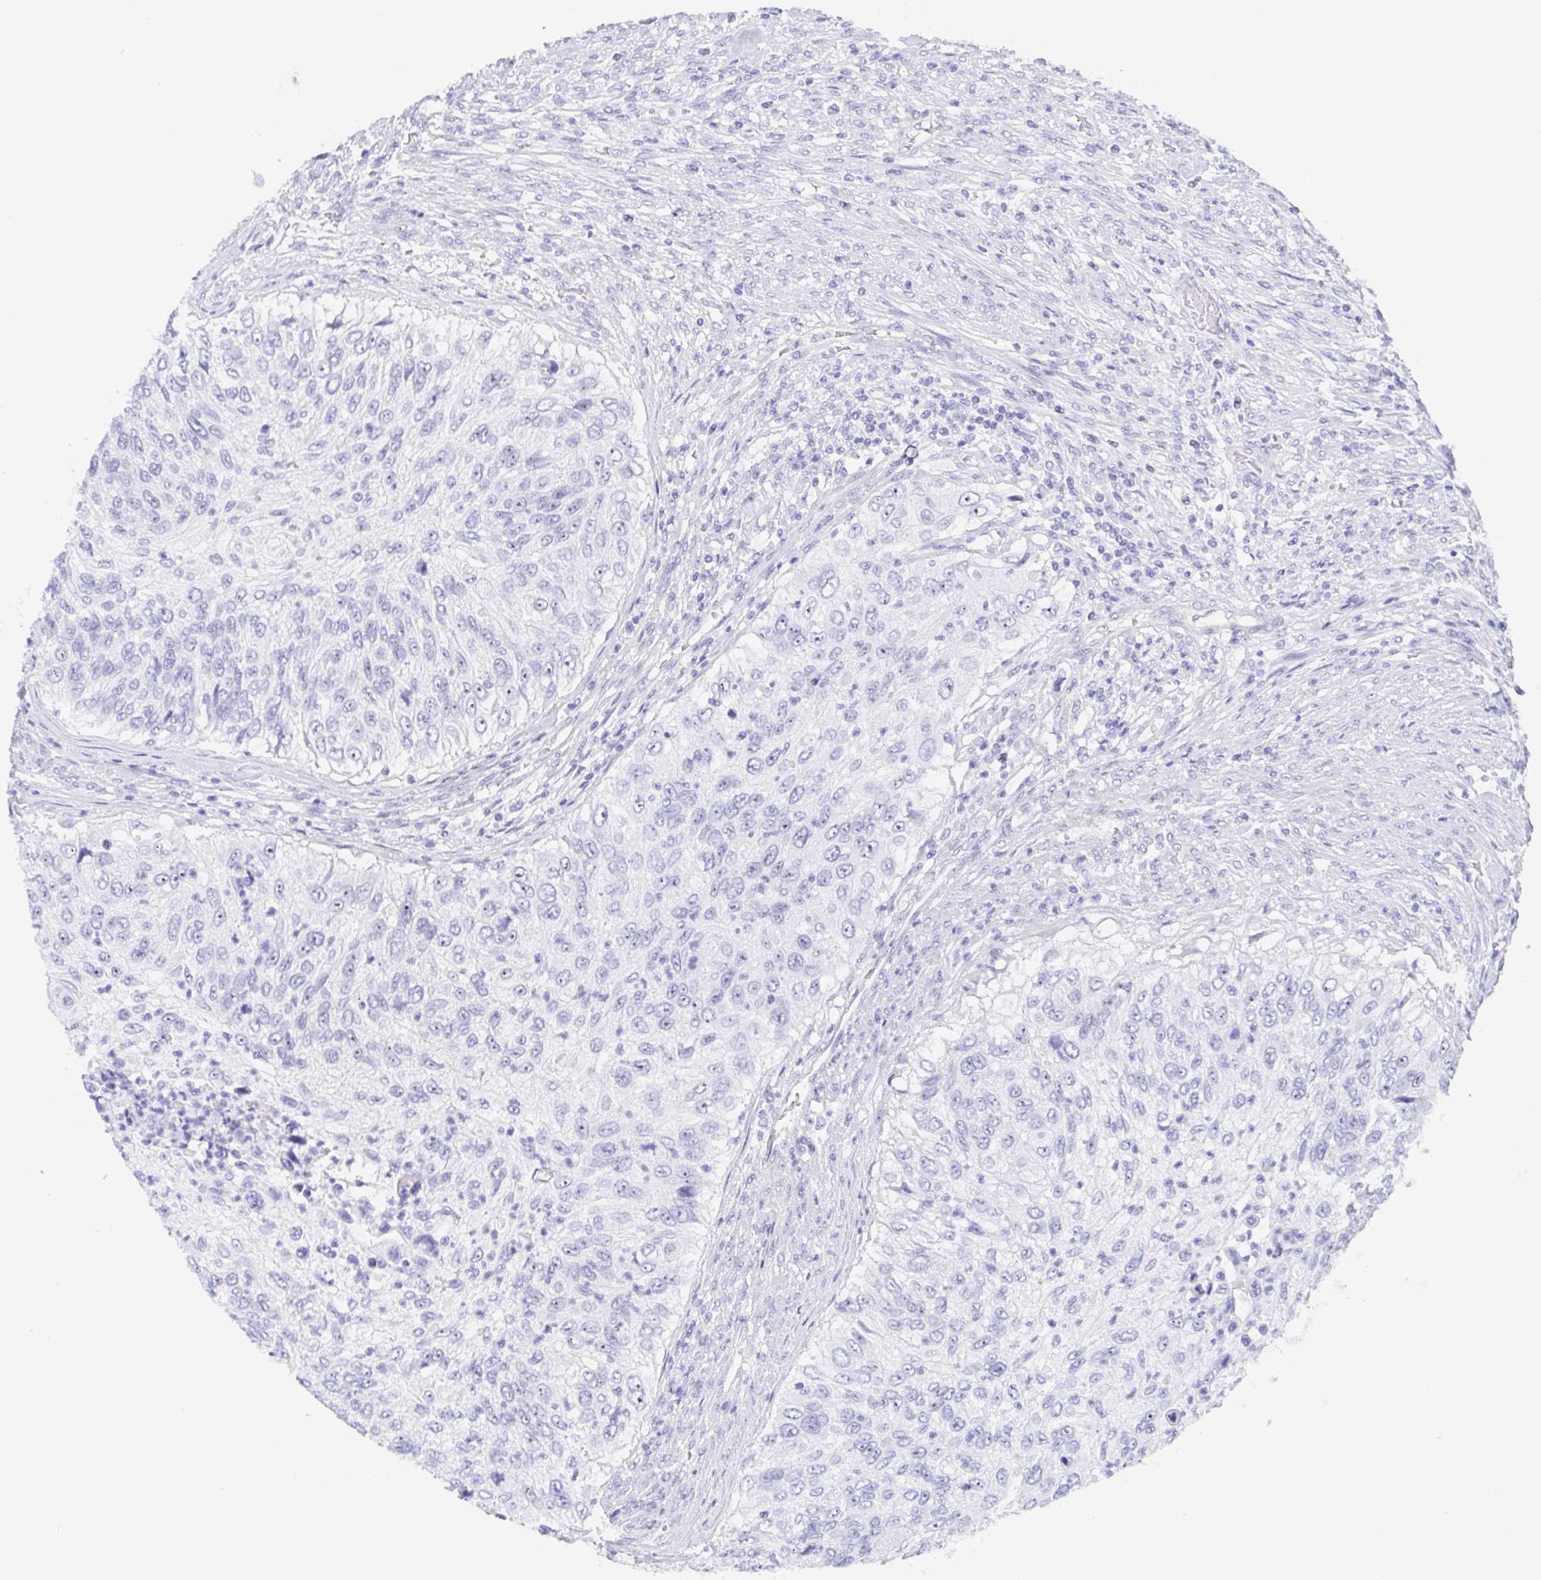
{"staining": {"intensity": "negative", "quantity": "none", "location": "none"}, "tissue": "urothelial cancer", "cell_type": "Tumor cells", "image_type": "cancer", "snomed": [{"axis": "morphology", "description": "Urothelial carcinoma, High grade"}, {"axis": "topography", "description": "Urinary bladder"}], "caption": "This image is of urothelial cancer stained with IHC to label a protein in brown with the nuclei are counter-stained blue. There is no positivity in tumor cells.", "gene": "MUCL3", "patient": {"sex": "female", "age": 60}}